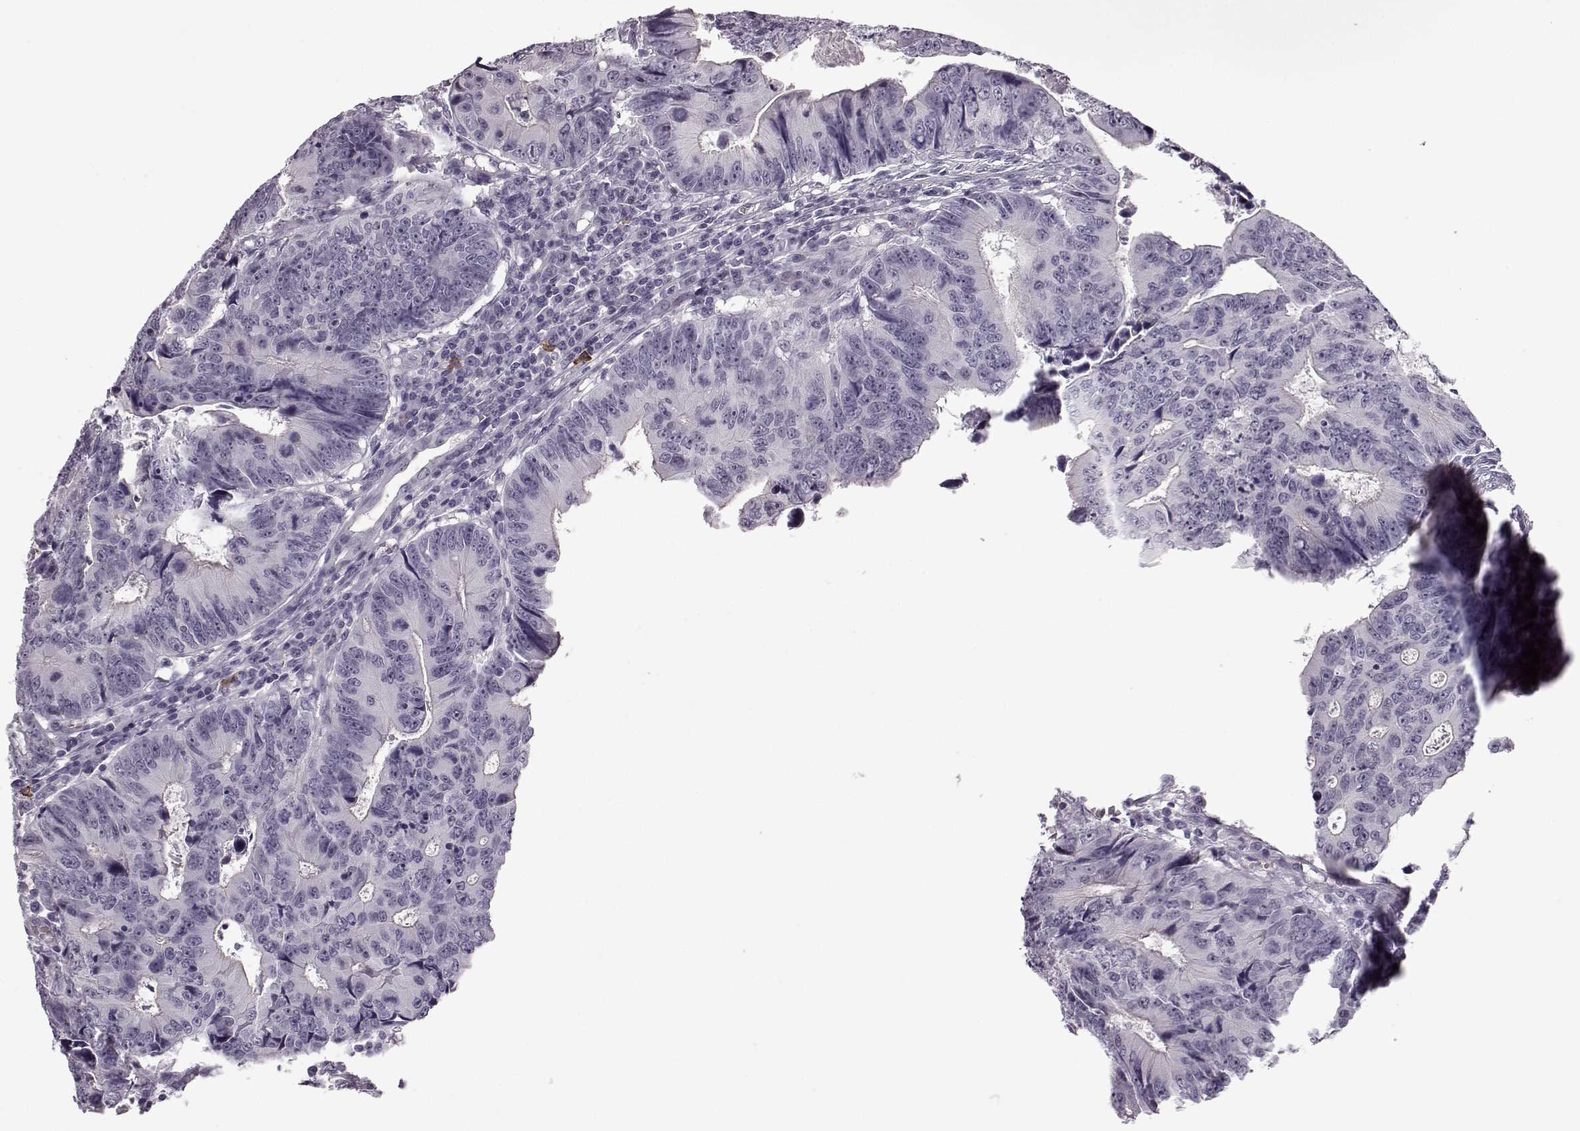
{"staining": {"intensity": "negative", "quantity": "none", "location": "none"}, "tissue": "colorectal cancer", "cell_type": "Tumor cells", "image_type": "cancer", "snomed": [{"axis": "morphology", "description": "Adenocarcinoma, NOS"}, {"axis": "topography", "description": "Colon"}], "caption": "A micrograph of colorectal cancer stained for a protein shows no brown staining in tumor cells.", "gene": "PRPH2", "patient": {"sex": "female", "age": 87}}